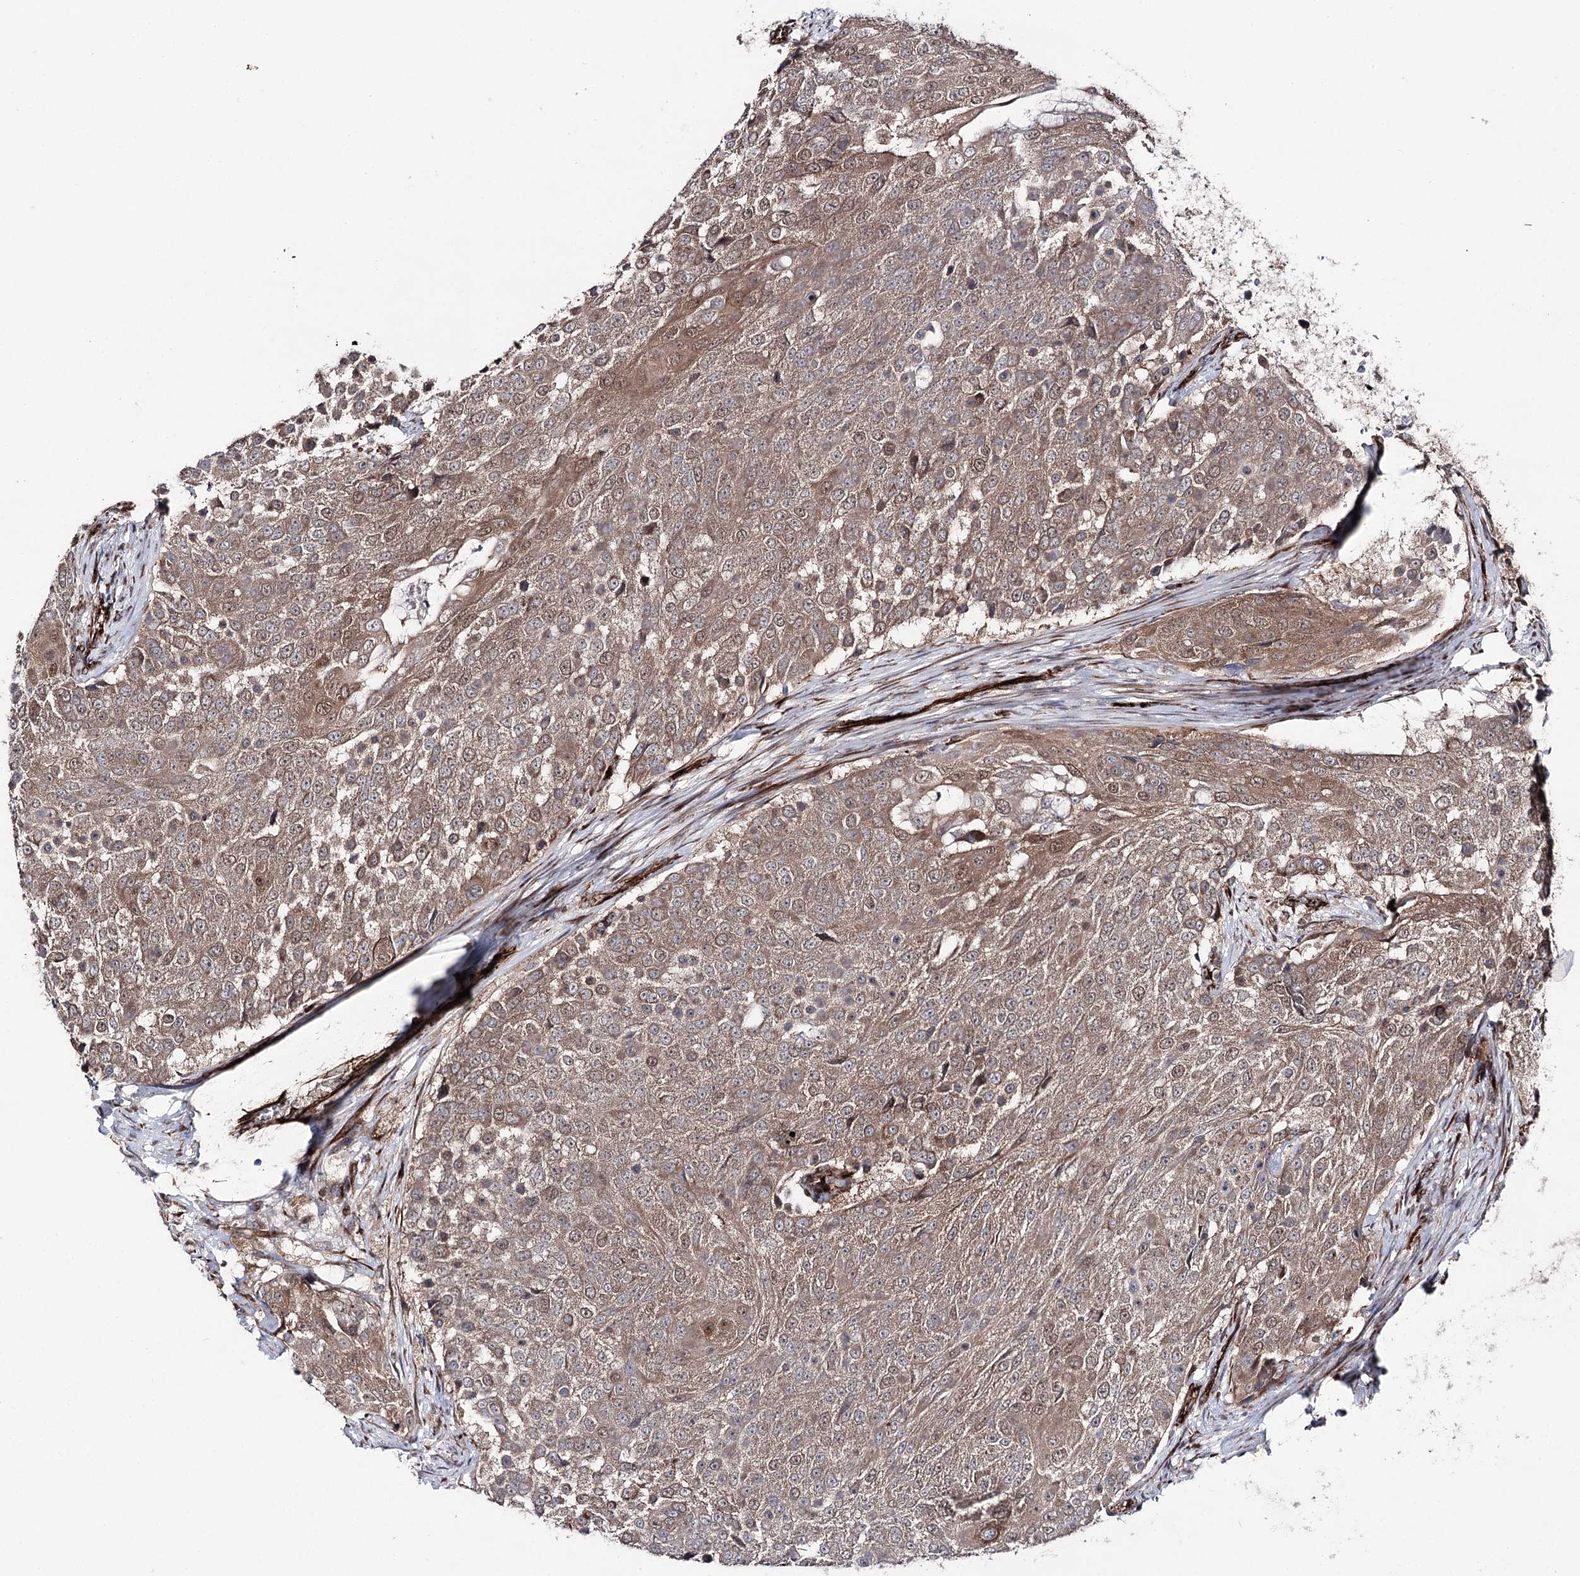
{"staining": {"intensity": "moderate", "quantity": ">75%", "location": "cytoplasmic/membranous,nuclear"}, "tissue": "urothelial cancer", "cell_type": "Tumor cells", "image_type": "cancer", "snomed": [{"axis": "morphology", "description": "Urothelial carcinoma, High grade"}, {"axis": "topography", "description": "Urinary bladder"}], "caption": "Immunohistochemistry histopathology image of high-grade urothelial carcinoma stained for a protein (brown), which demonstrates medium levels of moderate cytoplasmic/membranous and nuclear expression in about >75% of tumor cells.", "gene": "MIB1", "patient": {"sex": "female", "age": 63}}